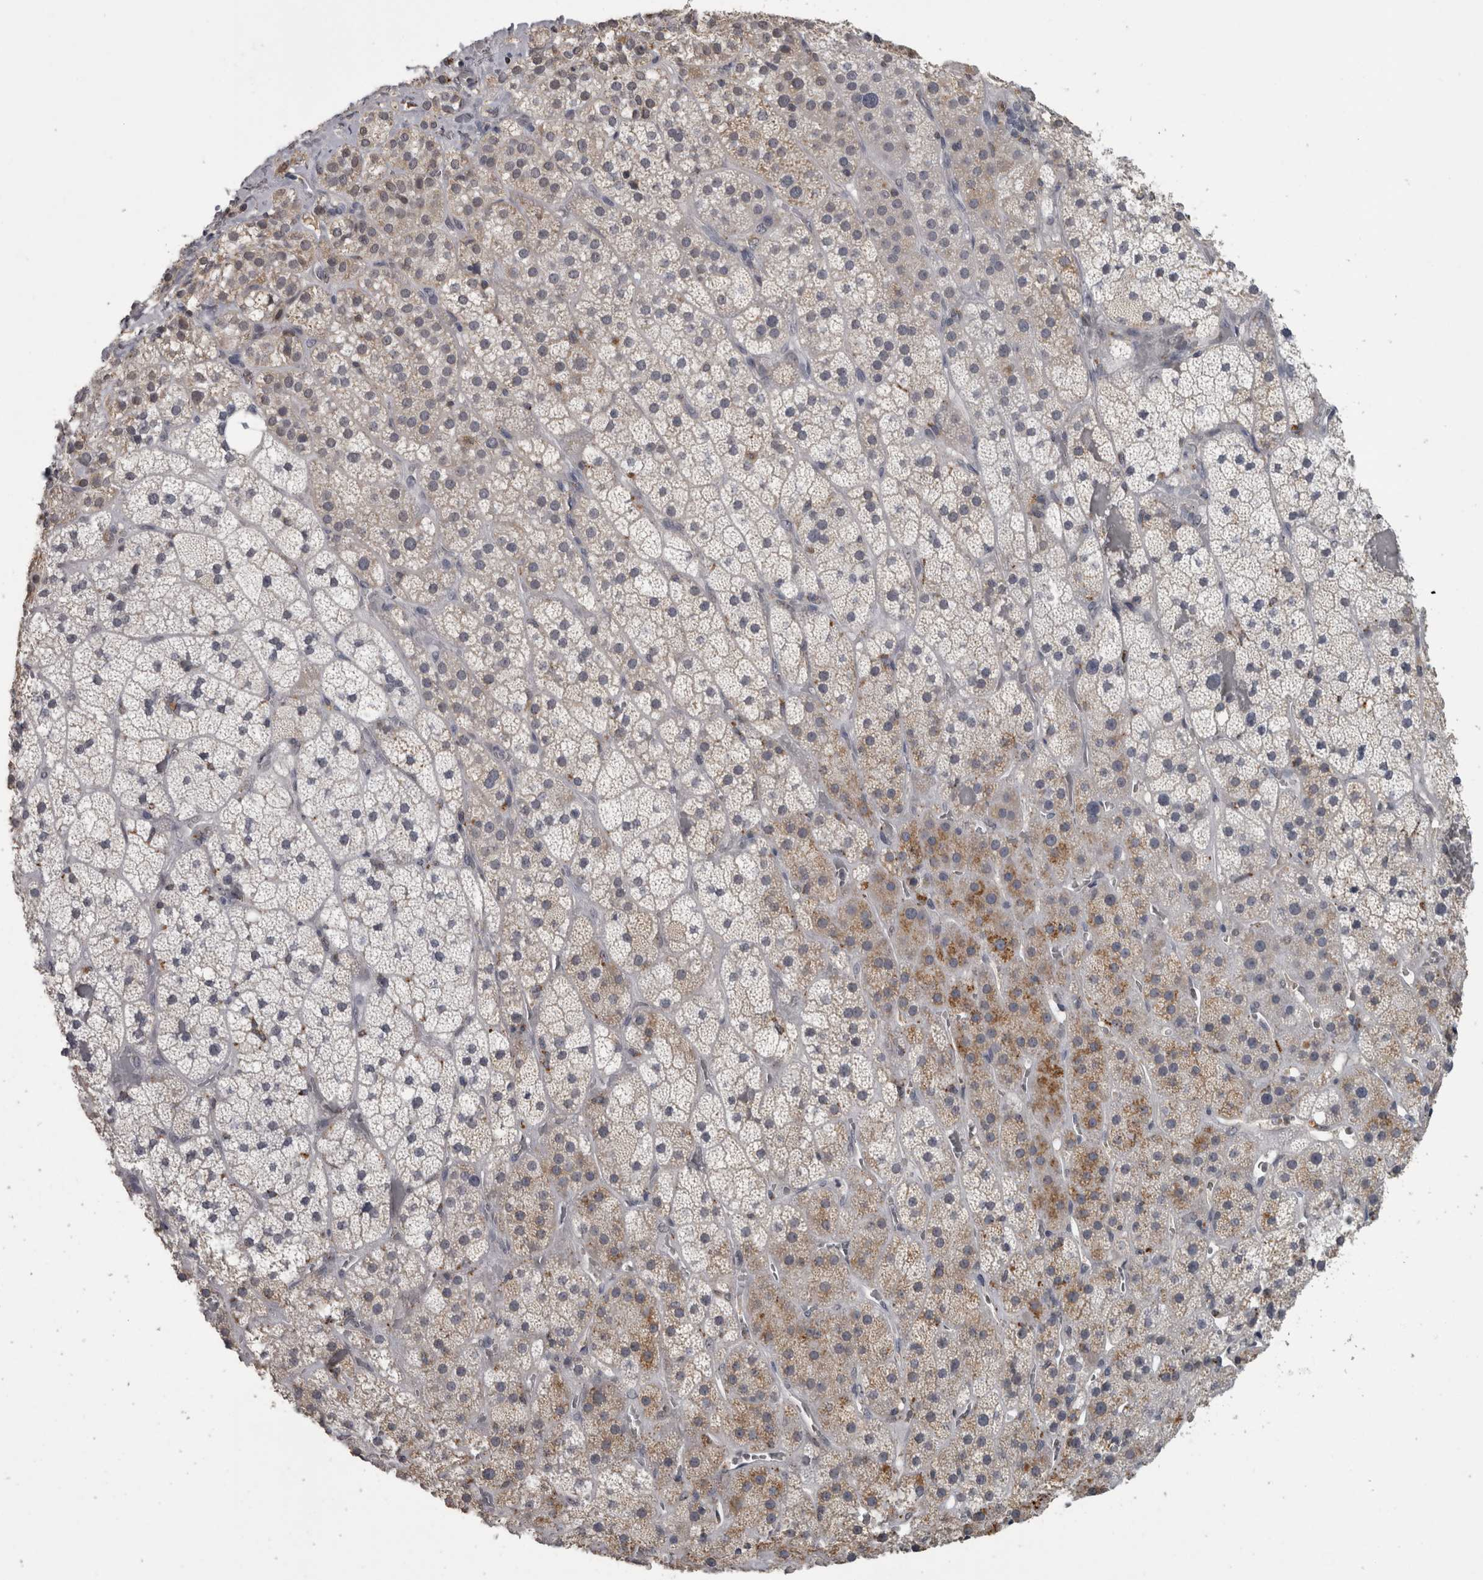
{"staining": {"intensity": "moderate", "quantity": "<25%", "location": "cytoplasmic/membranous"}, "tissue": "adrenal gland", "cell_type": "Glandular cells", "image_type": "normal", "snomed": [{"axis": "morphology", "description": "Normal tissue, NOS"}, {"axis": "topography", "description": "Adrenal gland"}], "caption": "Protein expression by immunohistochemistry displays moderate cytoplasmic/membranous staining in approximately <25% of glandular cells in unremarkable adrenal gland.", "gene": "NAAA", "patient": {"sex": "male", "age": 57}}